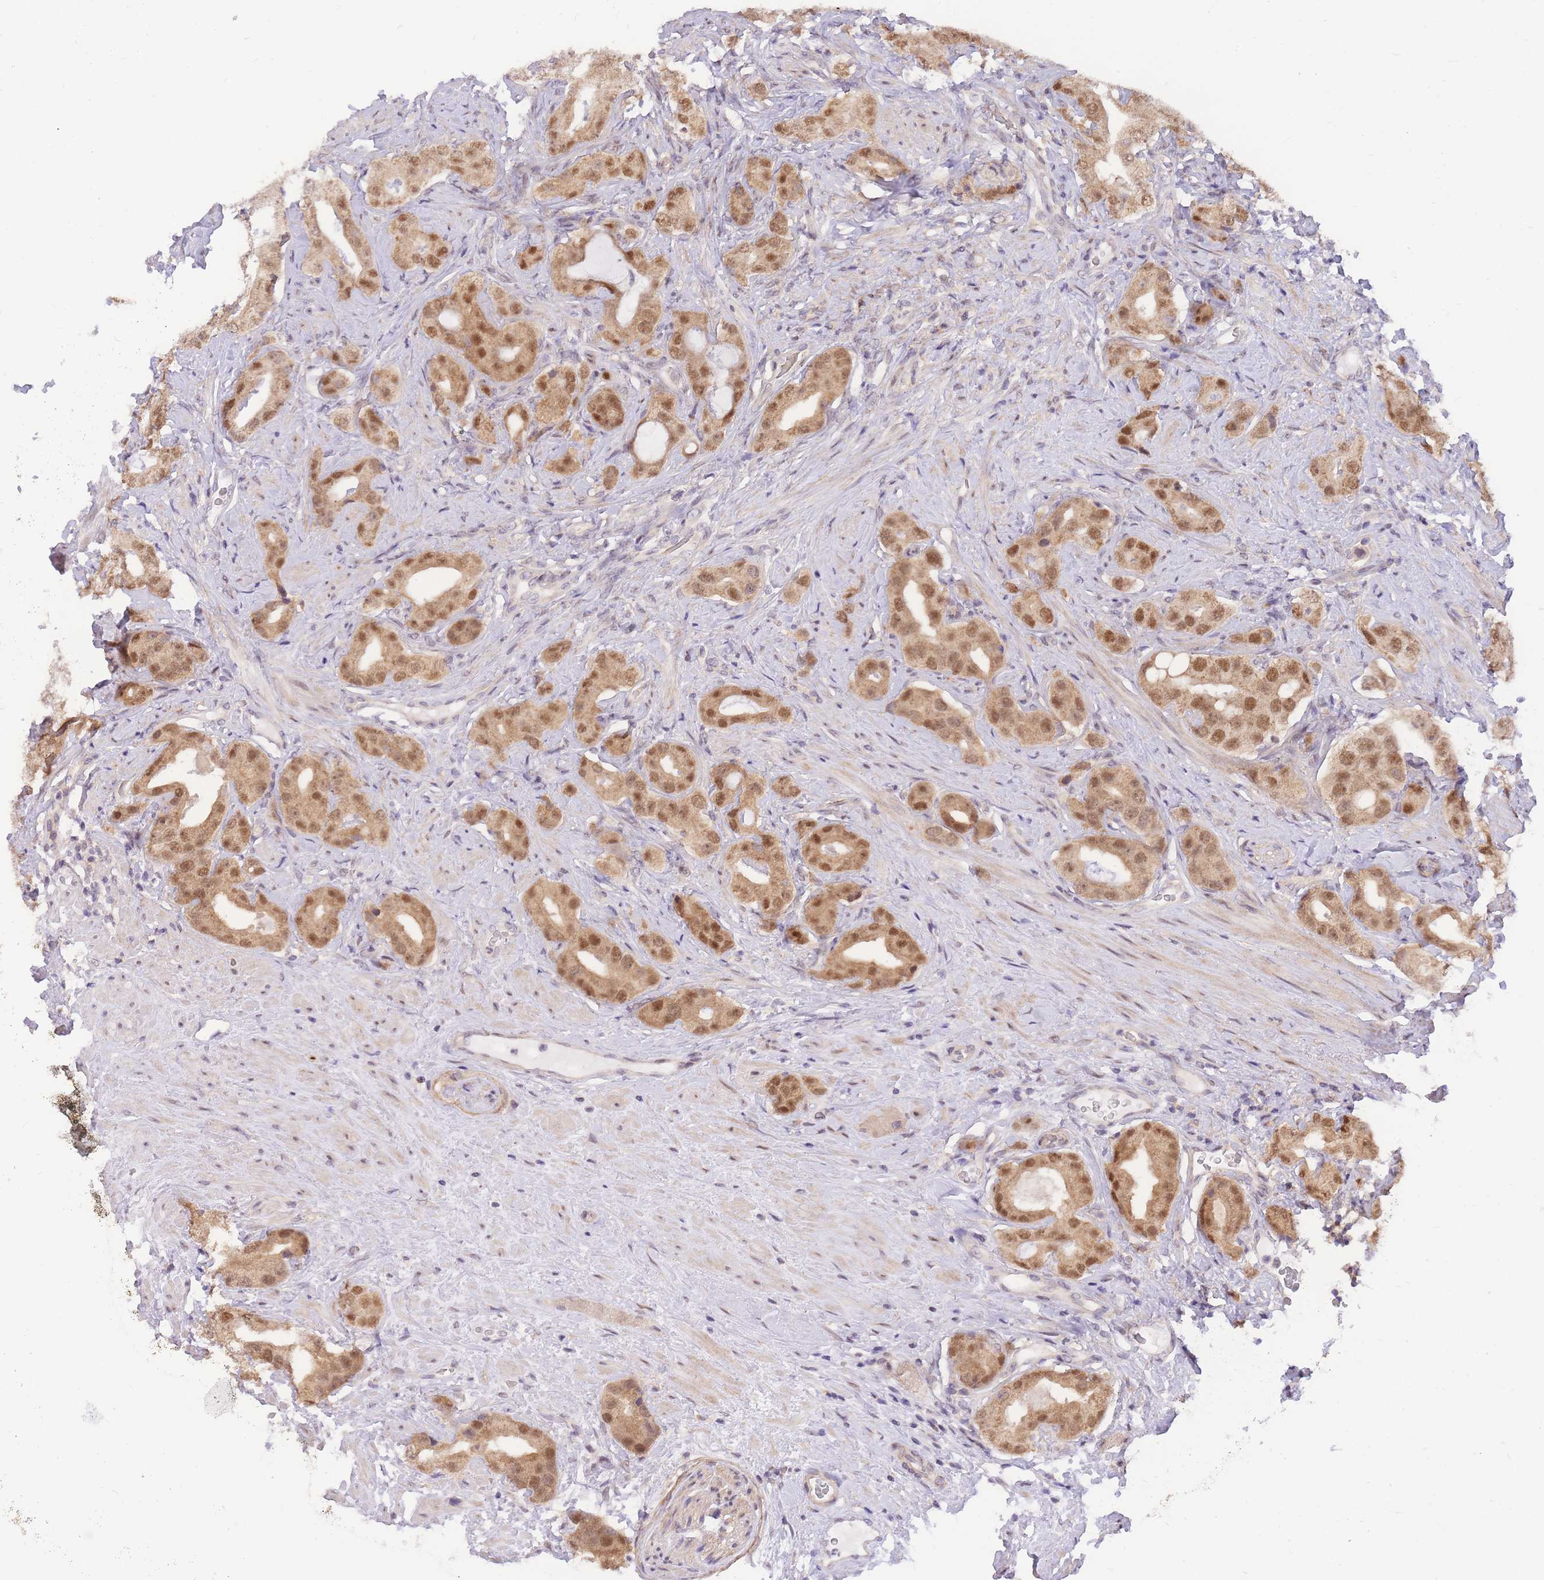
{"staining": {"intensity": "moderate", "quantity": ">75%", "location": "cytoplasmic/membranous,nuclear"}, "tissue": "prostate cancer", "cell_type": "Tumor cells", "image_type": "cancer", "snomed": [{"axis": "morphology", "description": "Adenocarcinoma, High grade"}, {"axis": "topography", "description": "Prostate"}], "caption": "Immunohistochemistry (DAB) staining of human adenocarcinoma (high-grade) (prostate) shows moderate cytoplasmic/membranous and nuclear protein staining in about >75% of tumor cells. Nuclei are stained in blue.", "gene": "MINDY2", "patient": {"sex": "male", "age": 63}}